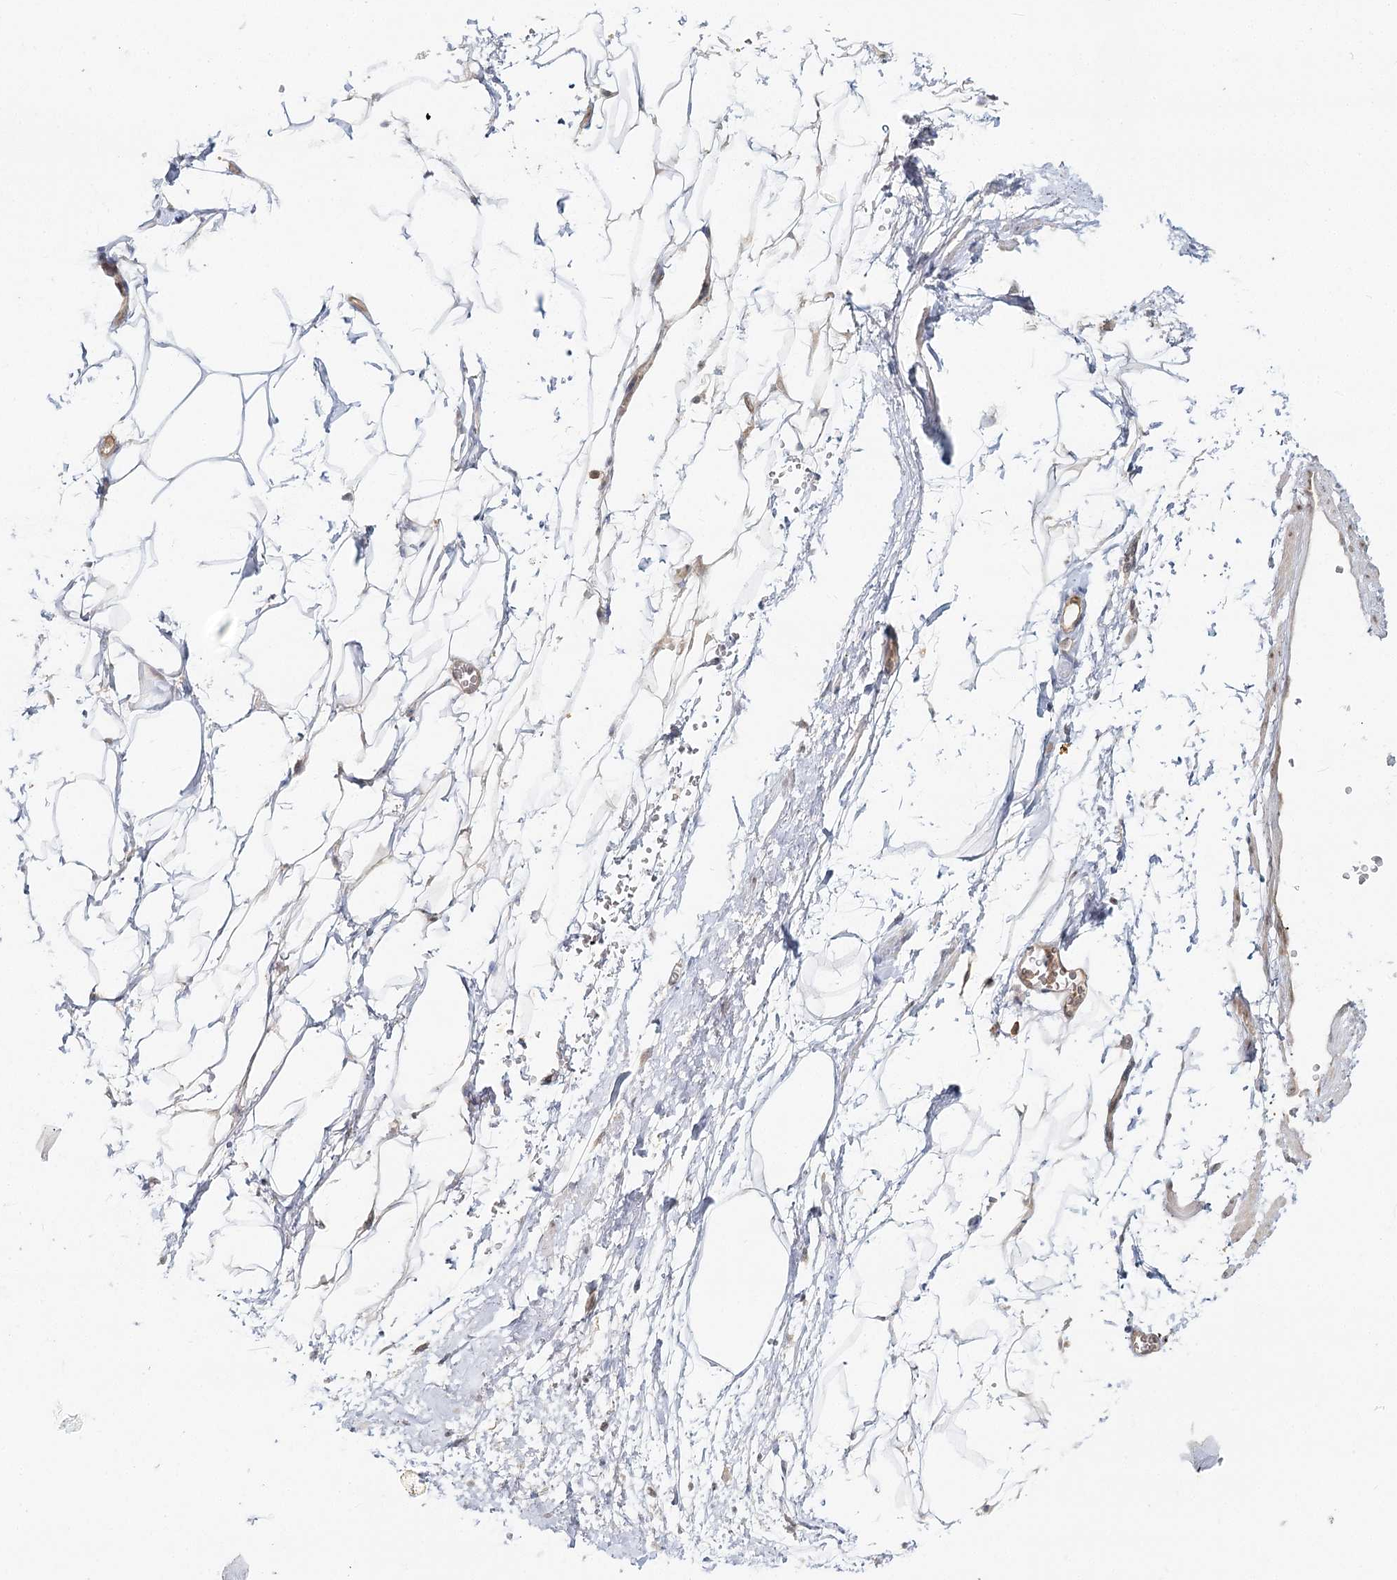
{"staining": {"intensity": "negative", "quantity": "none", "location": "none"}, "tissue": "adipose tissue", "cell_type": "Adipocytes", "image_type": "normal", "snomed": [{"axis": "morphology", "description": "Normal tissue, NOS"}, {"axis": "morphology", "description": "Adenocarcinoma, Low grade"}, {"axis": "topography", "description": "Prostate"}, {"axis": "topography", "description": "Peripheral nerve tissue"}], "caption": "Immunohistochemical staining of normal human adipose tissue shows no significant expression in adipocytes. (DAB (3,3'-diaminobenzidine) immunohistochemistry visualized using brightfield microscopy, high magnification).", "gene": "FAM120B", "patient": {"sex": "male", "age": 63}}